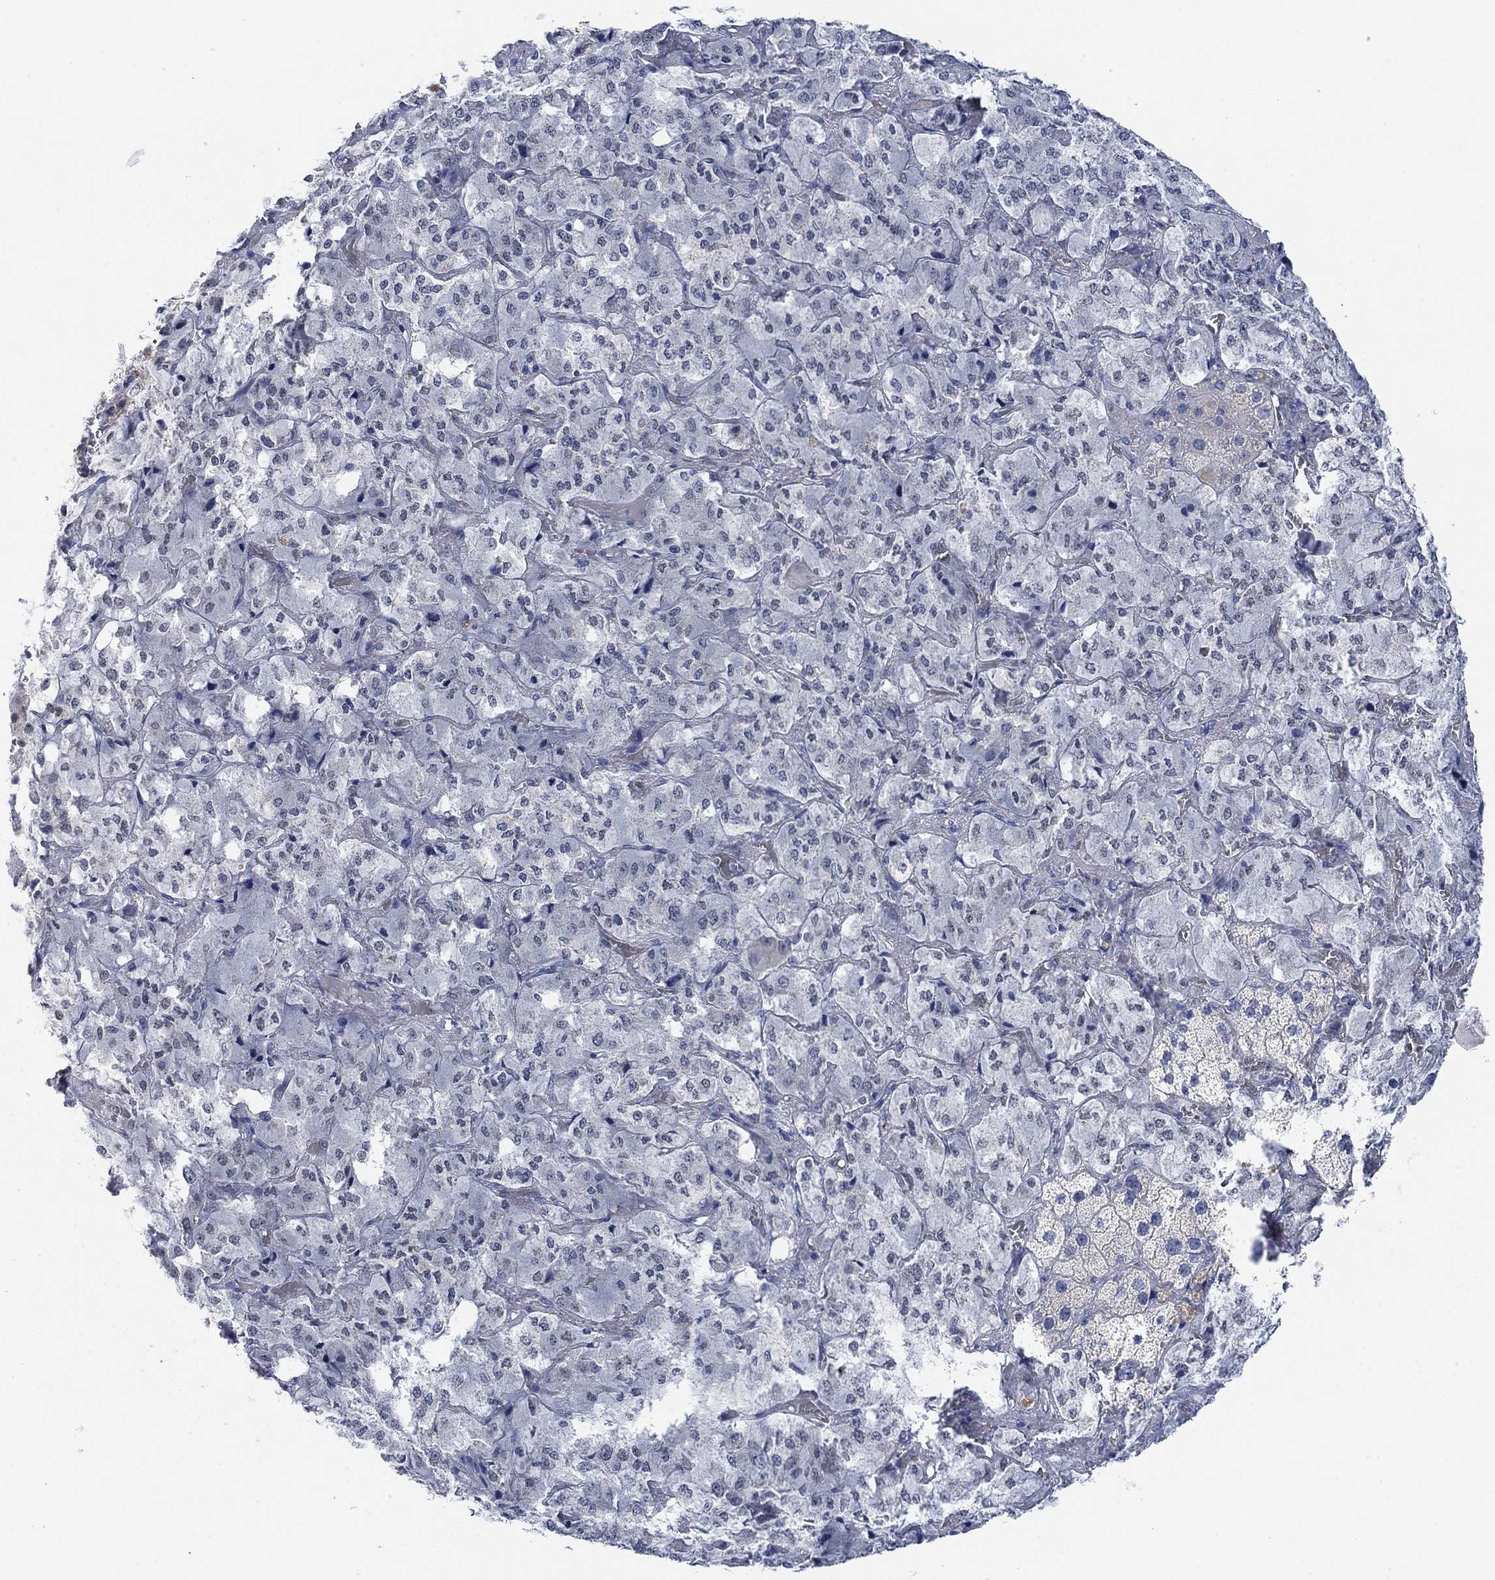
{"staining": {"intensity": "negative", "quantity": "none", "location": "none"}, "tissue": "adrenal gland", "cell_type": "Glandular cells", "image_type": "normal", "snomed": [{"axis": "morphology", "description": "Normal tissue, NOS"}, {"axis": "topography", "description": "Adrenal gland"}], "caption": "This is a micrograph of IHC staining of normal adrenal gland, which shows no staining in glandular cells.", "gene": "RIMS1", "patient": {"sex": "male", "age": 57}}